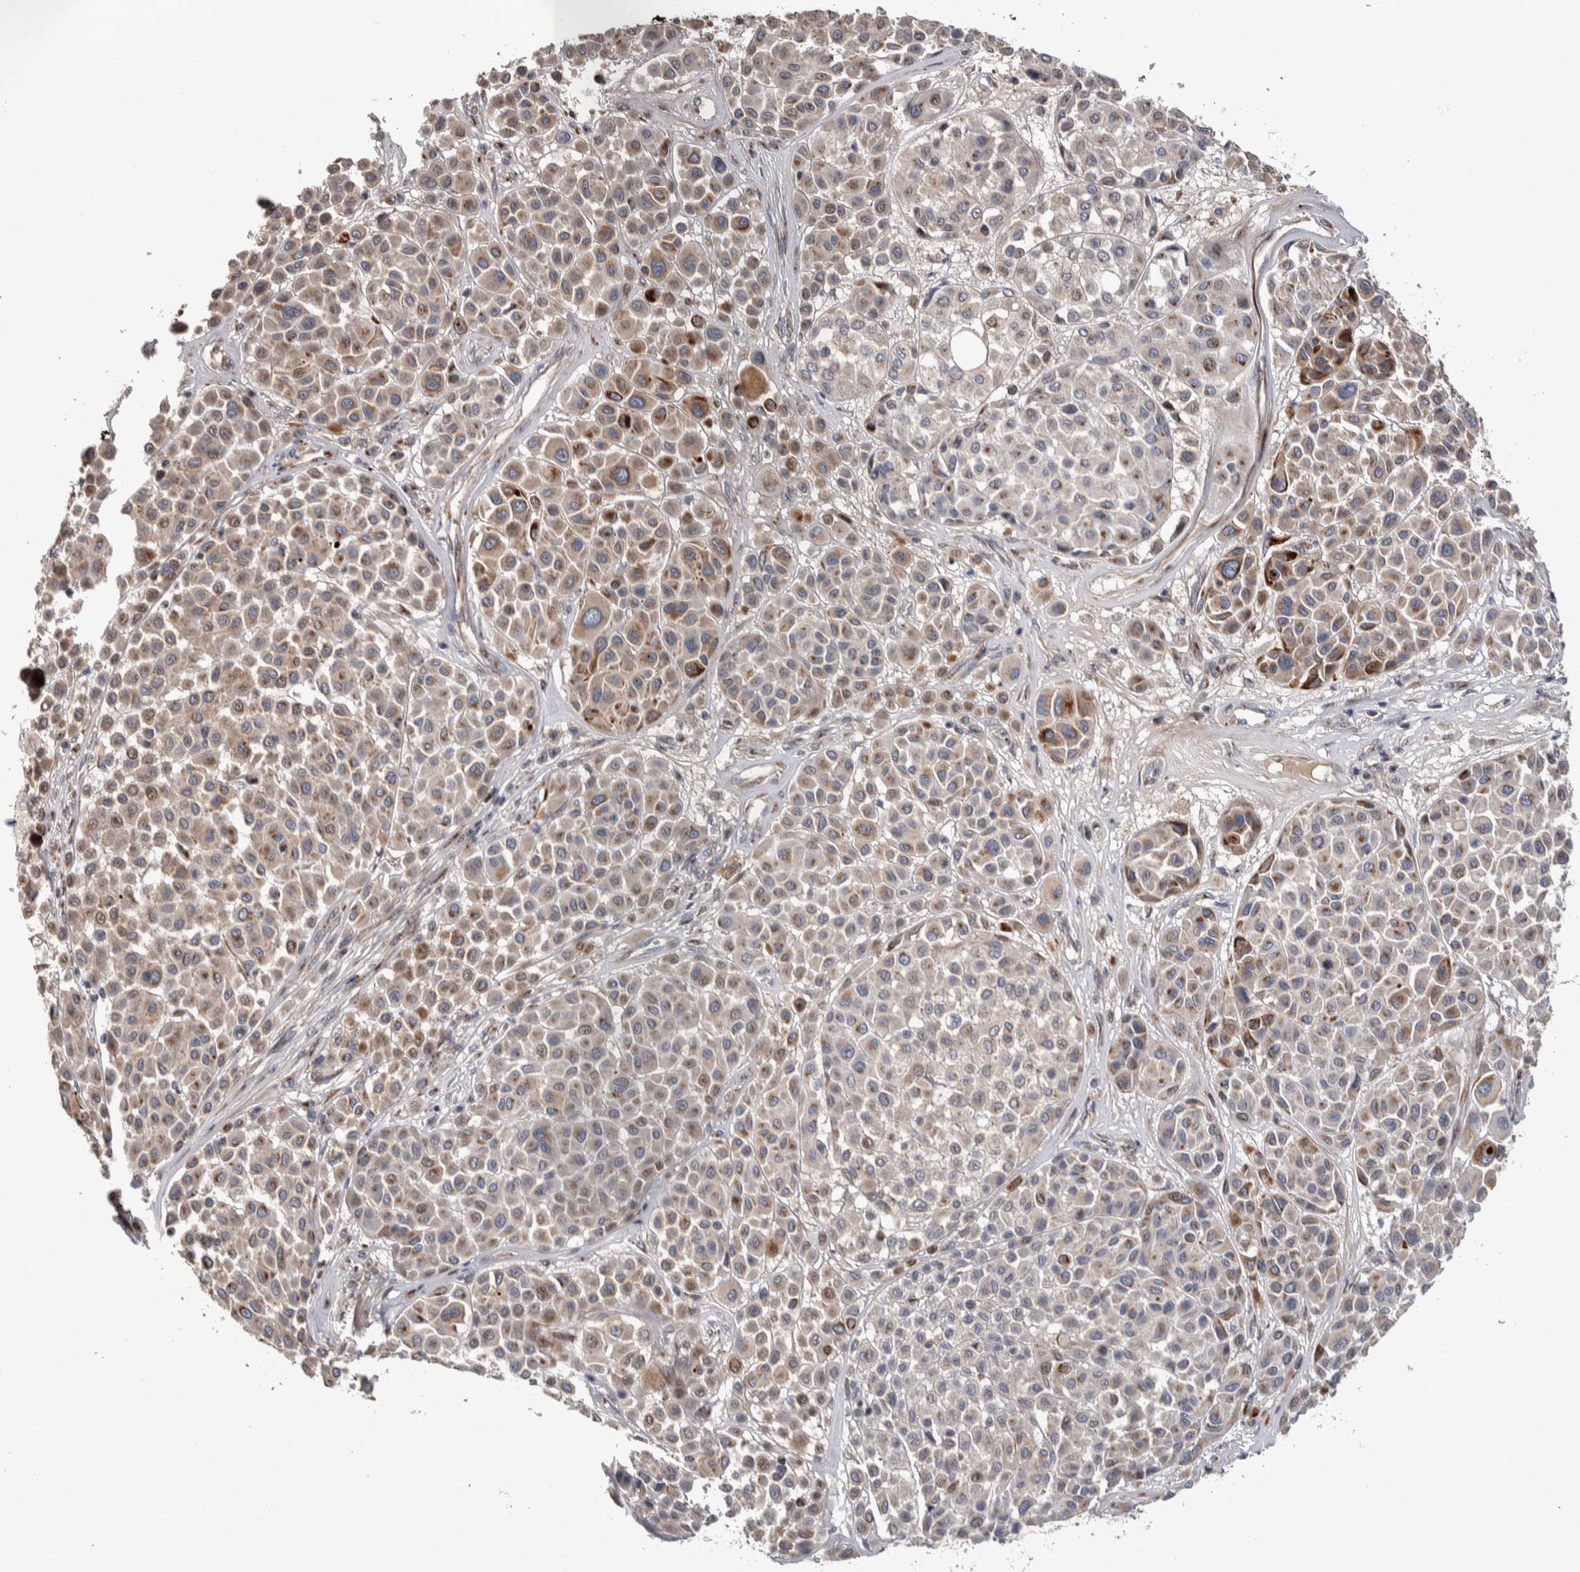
{"staining": {"intensity": "moderate", "quantity": "25%-75%", "location": "cytoplasmic/membranous"}, "tissue": "melanoma", "cell_type": "Tumor cells", "image_type": "cancer", "snomed": [{"axis": "morphology", "description": "Malignant melanoma, Metastatic site"}, {"axis": "topography", "description": "Soft tissue"}], "caption": "Immunohistochemistry image of human melanoma stained for a protein (brown), which displays medium levels of moderate cytoplasmic/membranous positivity in approximately 25%-75% of tumor cells.", "gene": "CANT1", "patient": {"sex": "male", "age": 41}}